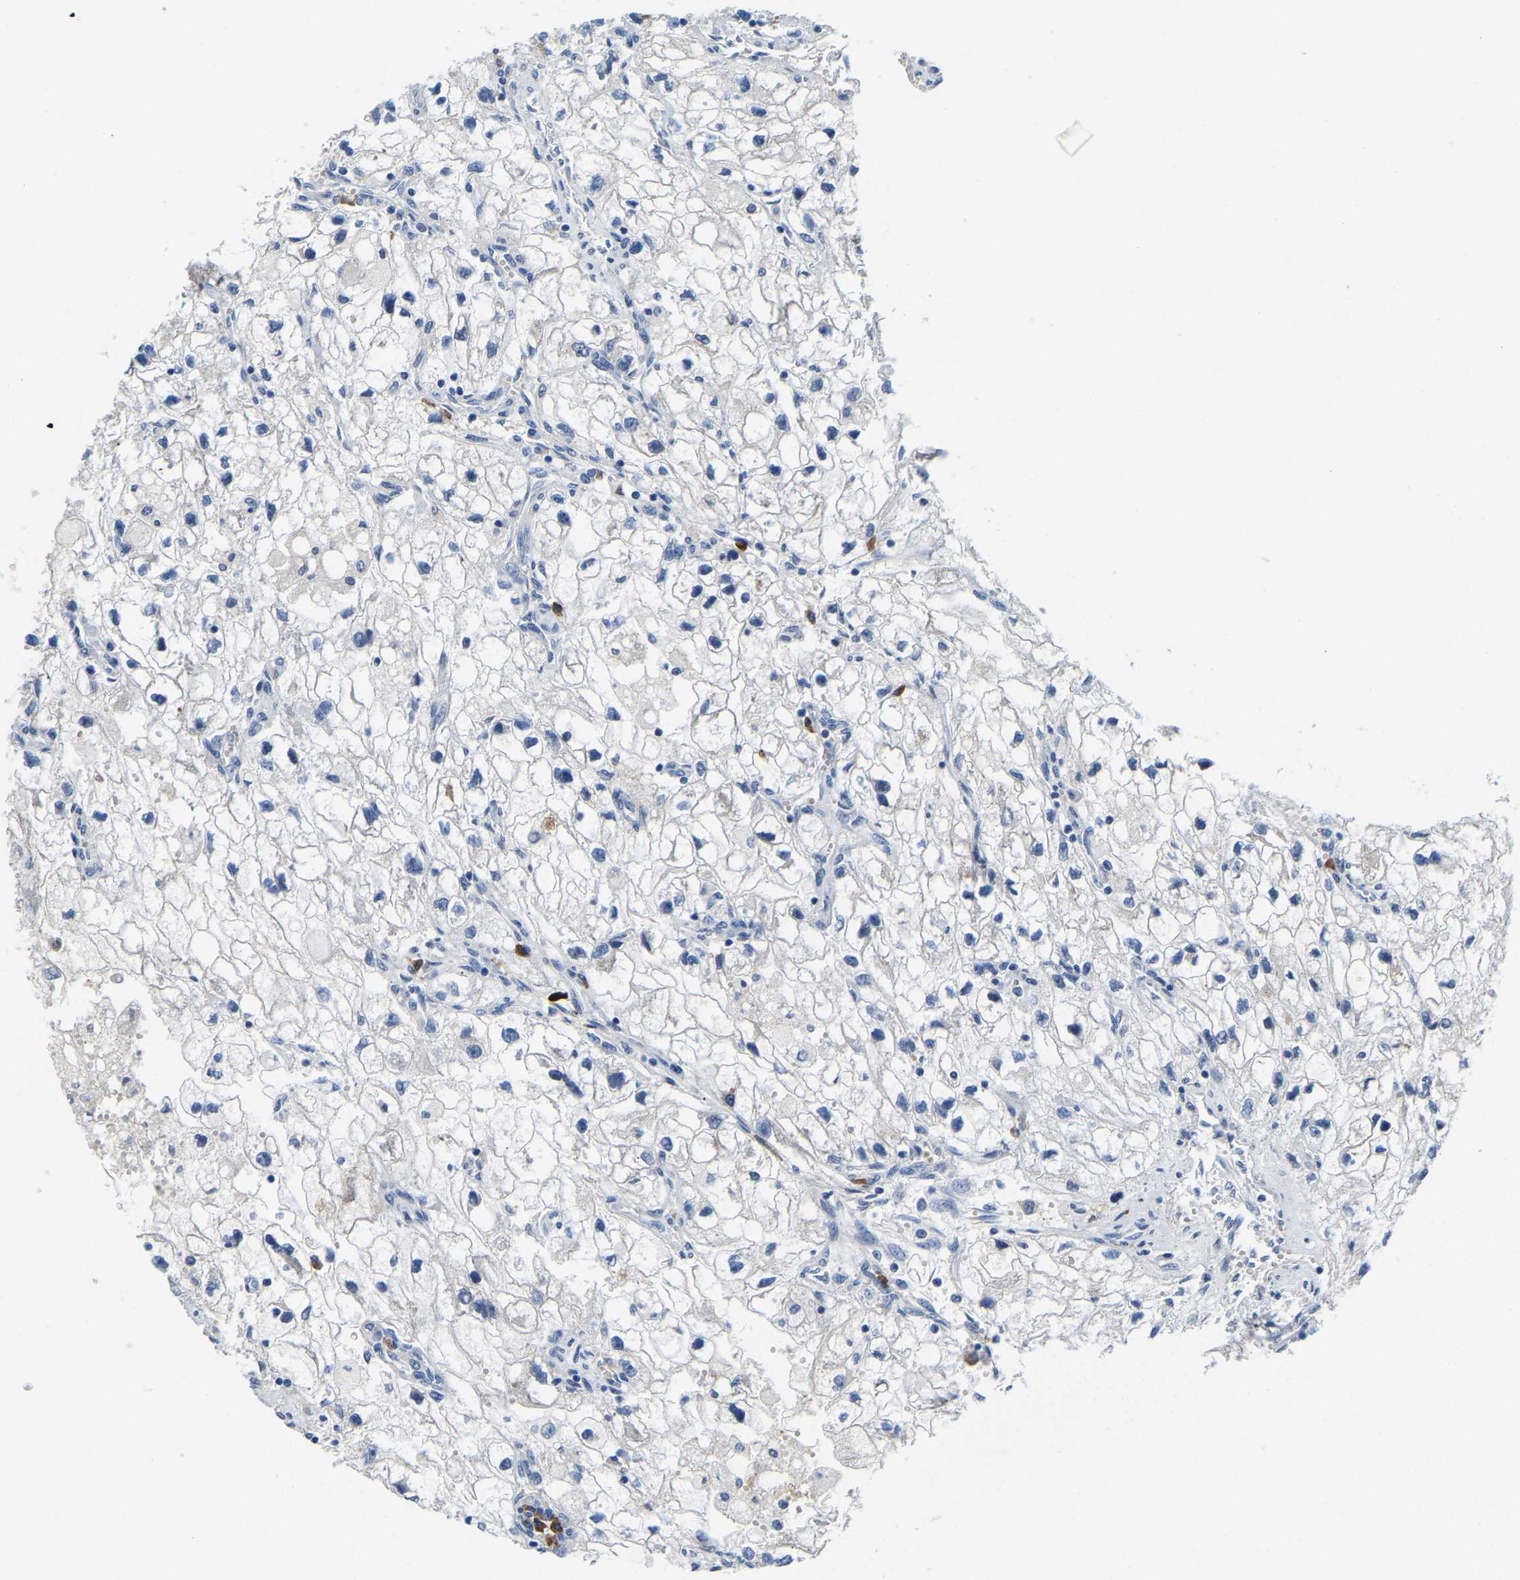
{"staining": {"intensity": "negative", "quantity": "none", "location": "none"}, "tissue": "renal cancer", "cell_type": "Tumor cells", "image_type": "cancer", "snomed": [{"axis": "morphology", "description": "Adenocarcinoma, NOS"}, {"axis": "topography", "description": "Kidney"}], "caption": "Renal cancer (adenocarcinoma) was stained to show a protein in brown. There is no significant expression in tumor cells. Brightfield microscopy of IHC stained with DAB (3,3'-diaminobenzidine) (brown) and hematoxylin (blue), captured at high magnification.", "gene": "LIAS", "patient": {"sex": "female", "age": 70}}